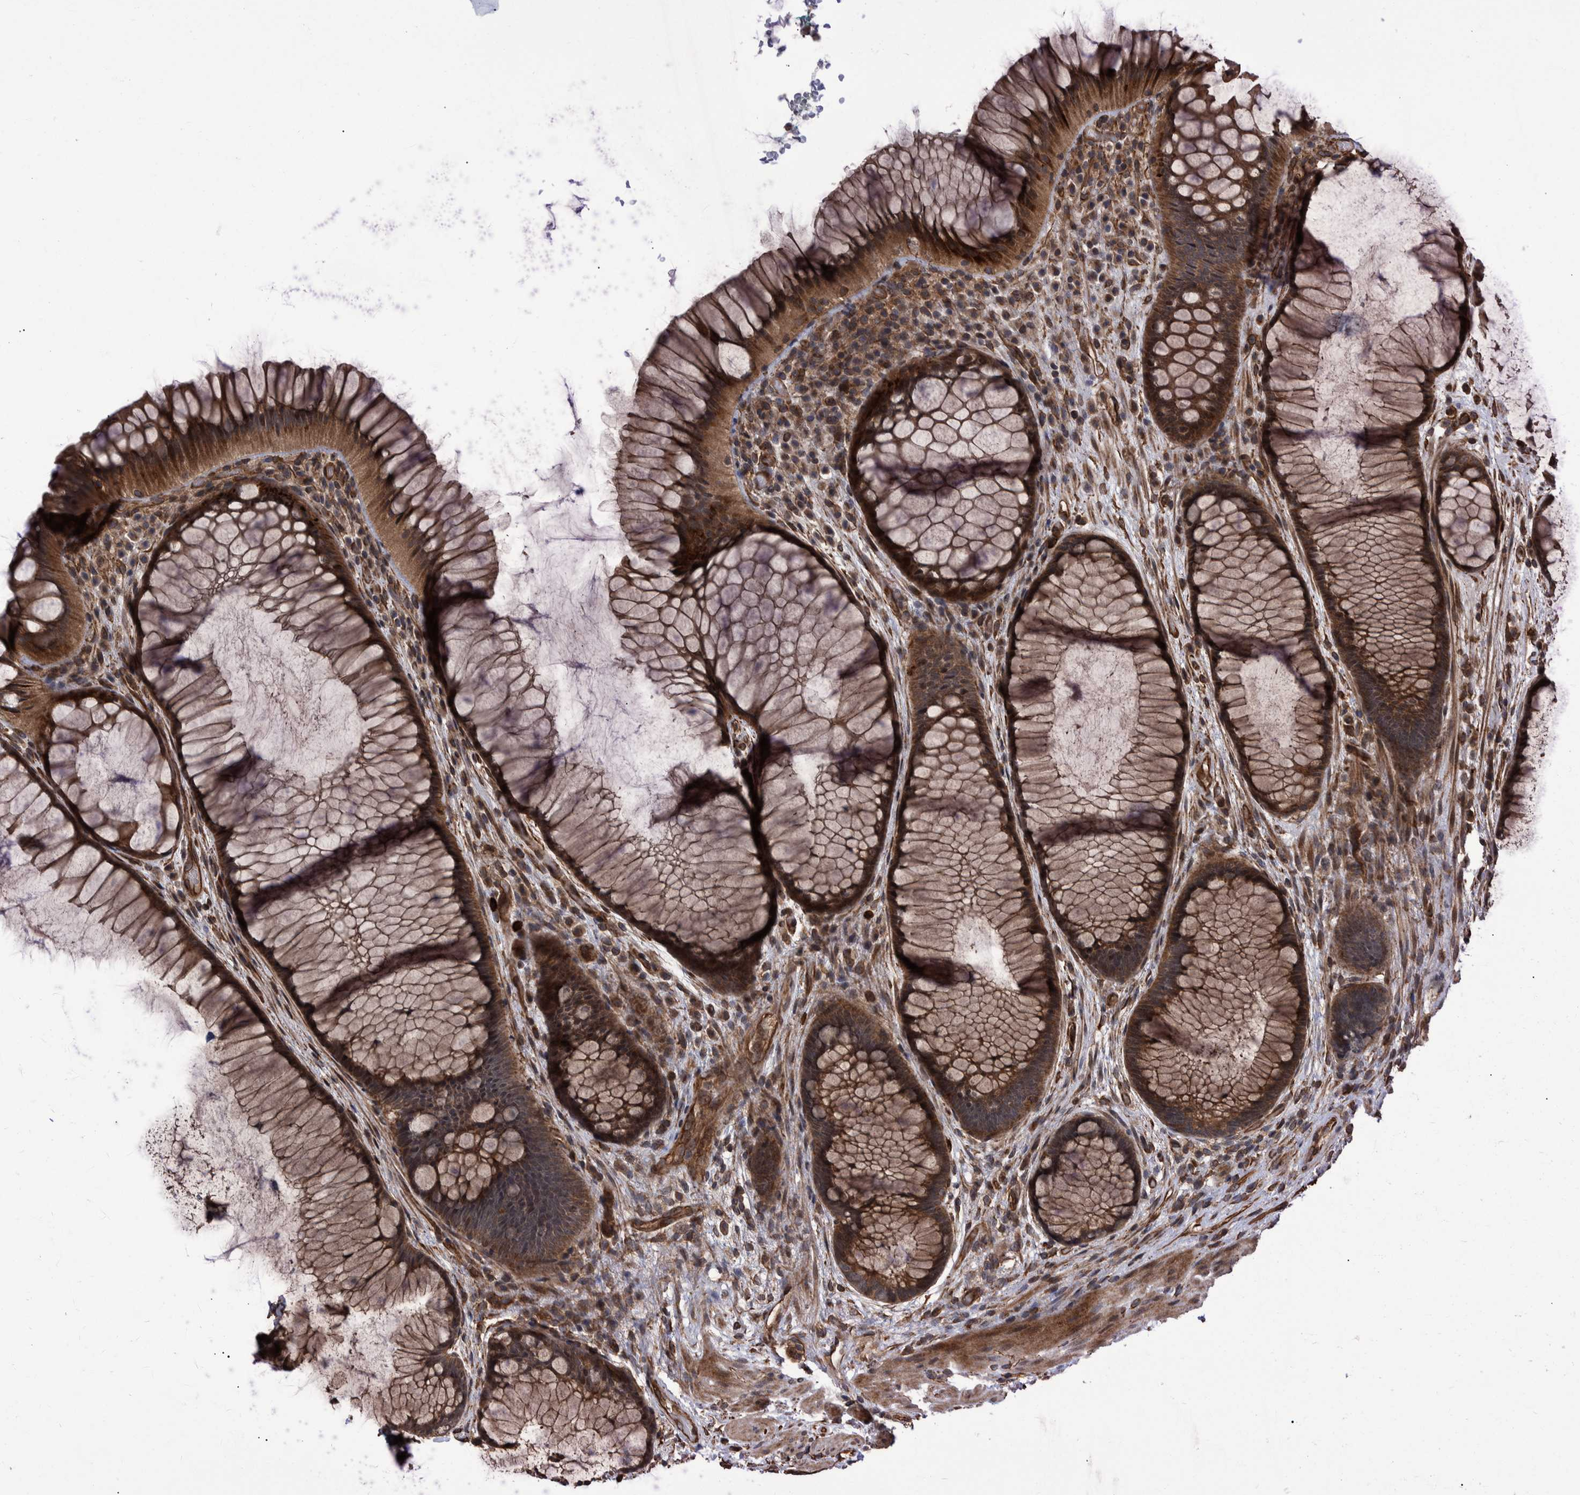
{"staining": {"intensity": "strong", "quantity": ">75%", "location": "cytoplasmic/membranous"}, "tissue": "rectum", "cell_type": "Glandular cells", "image_type": "normal", "snomed": [{"axis": "morphology", "description": "Normal tissue, NOS"}, {"axis": "topography", "description": "Rectum"}], "caption": "Immunohistochemistry (IHC) of unremarkable rectum shows high levels of strong cytoplasmic/membranous expression in approximately >75% of glandular cells.", "gene": "TNFRSF10B", "patient": {"sex": "male", "age": 51}}